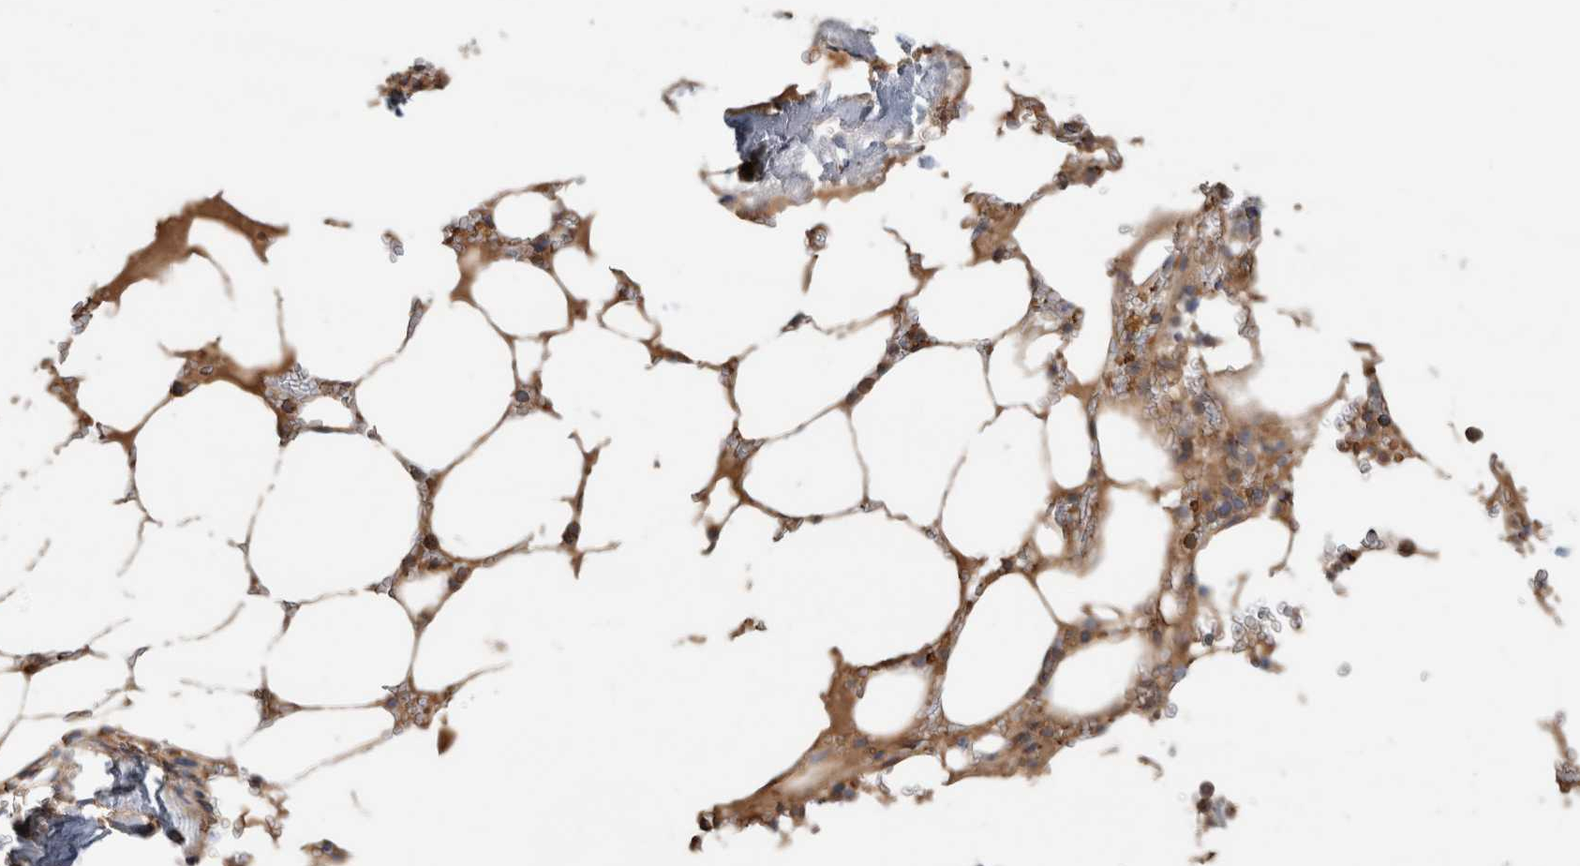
{"staining": {"intensity": "moderate", "quantity": "<25%", "location": "cytoplasmic/membranous"}, "tissue": "bone marrow", "cell_type": "Hematopoietic cells", "image_type": "normal", "snomed": [{"axis": "morphology", "description": "Normal tissue, NOS"}, {"axis": "topography", "description": "Bone marrow"}], "caption": "The image reveals a brown stain indicating the presence of a protein in the cytoplasmic/membranous of hematopoietic cells in bone marrow. (brown staining indicates protein expression, while blue staining denotes nuclei).", "gene": "EIF4G3", "patient": {"sex": "male", "age": 70}}